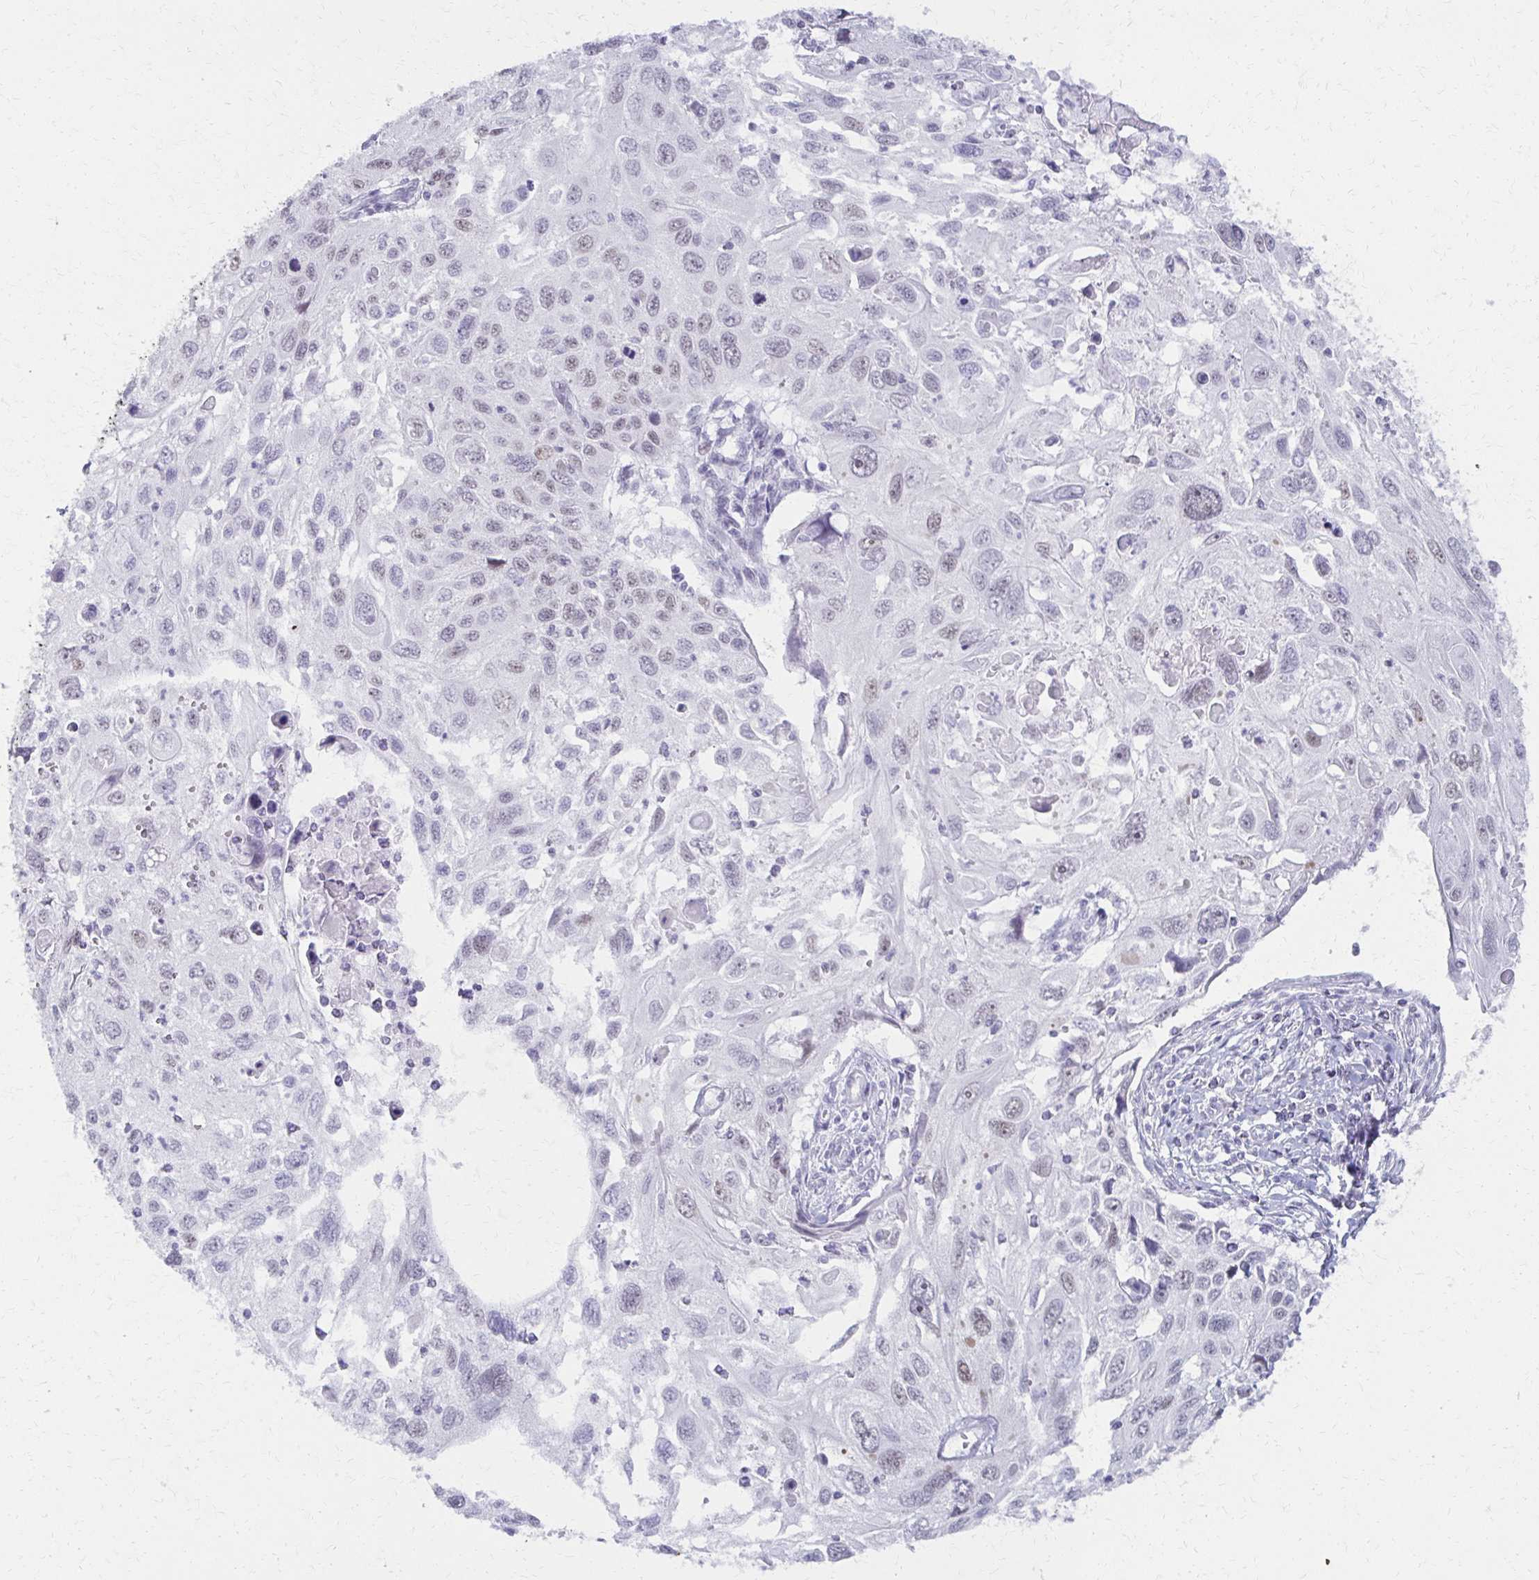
{"staining": {"intensity": "weak", "quantity": "25%-75%", "location": "nuclear"}, "tissue": "cervical cancer", "cell_type": "Tumor cells", "image_type": "cancer", "snomed": [{"axis": "morphology", "description": "Squamous cell carcinoma, NOS"}, {"axis": "topography", "description": "Cervix"}], "caption": "Human squamous cell carcinoma (cervical) stained with a brown dye displays weak nuclear positive staining in approximately 25%-75% of tumor cells.", "gene": "MORC4", "patient": {"sex": "female", "age": 70}}